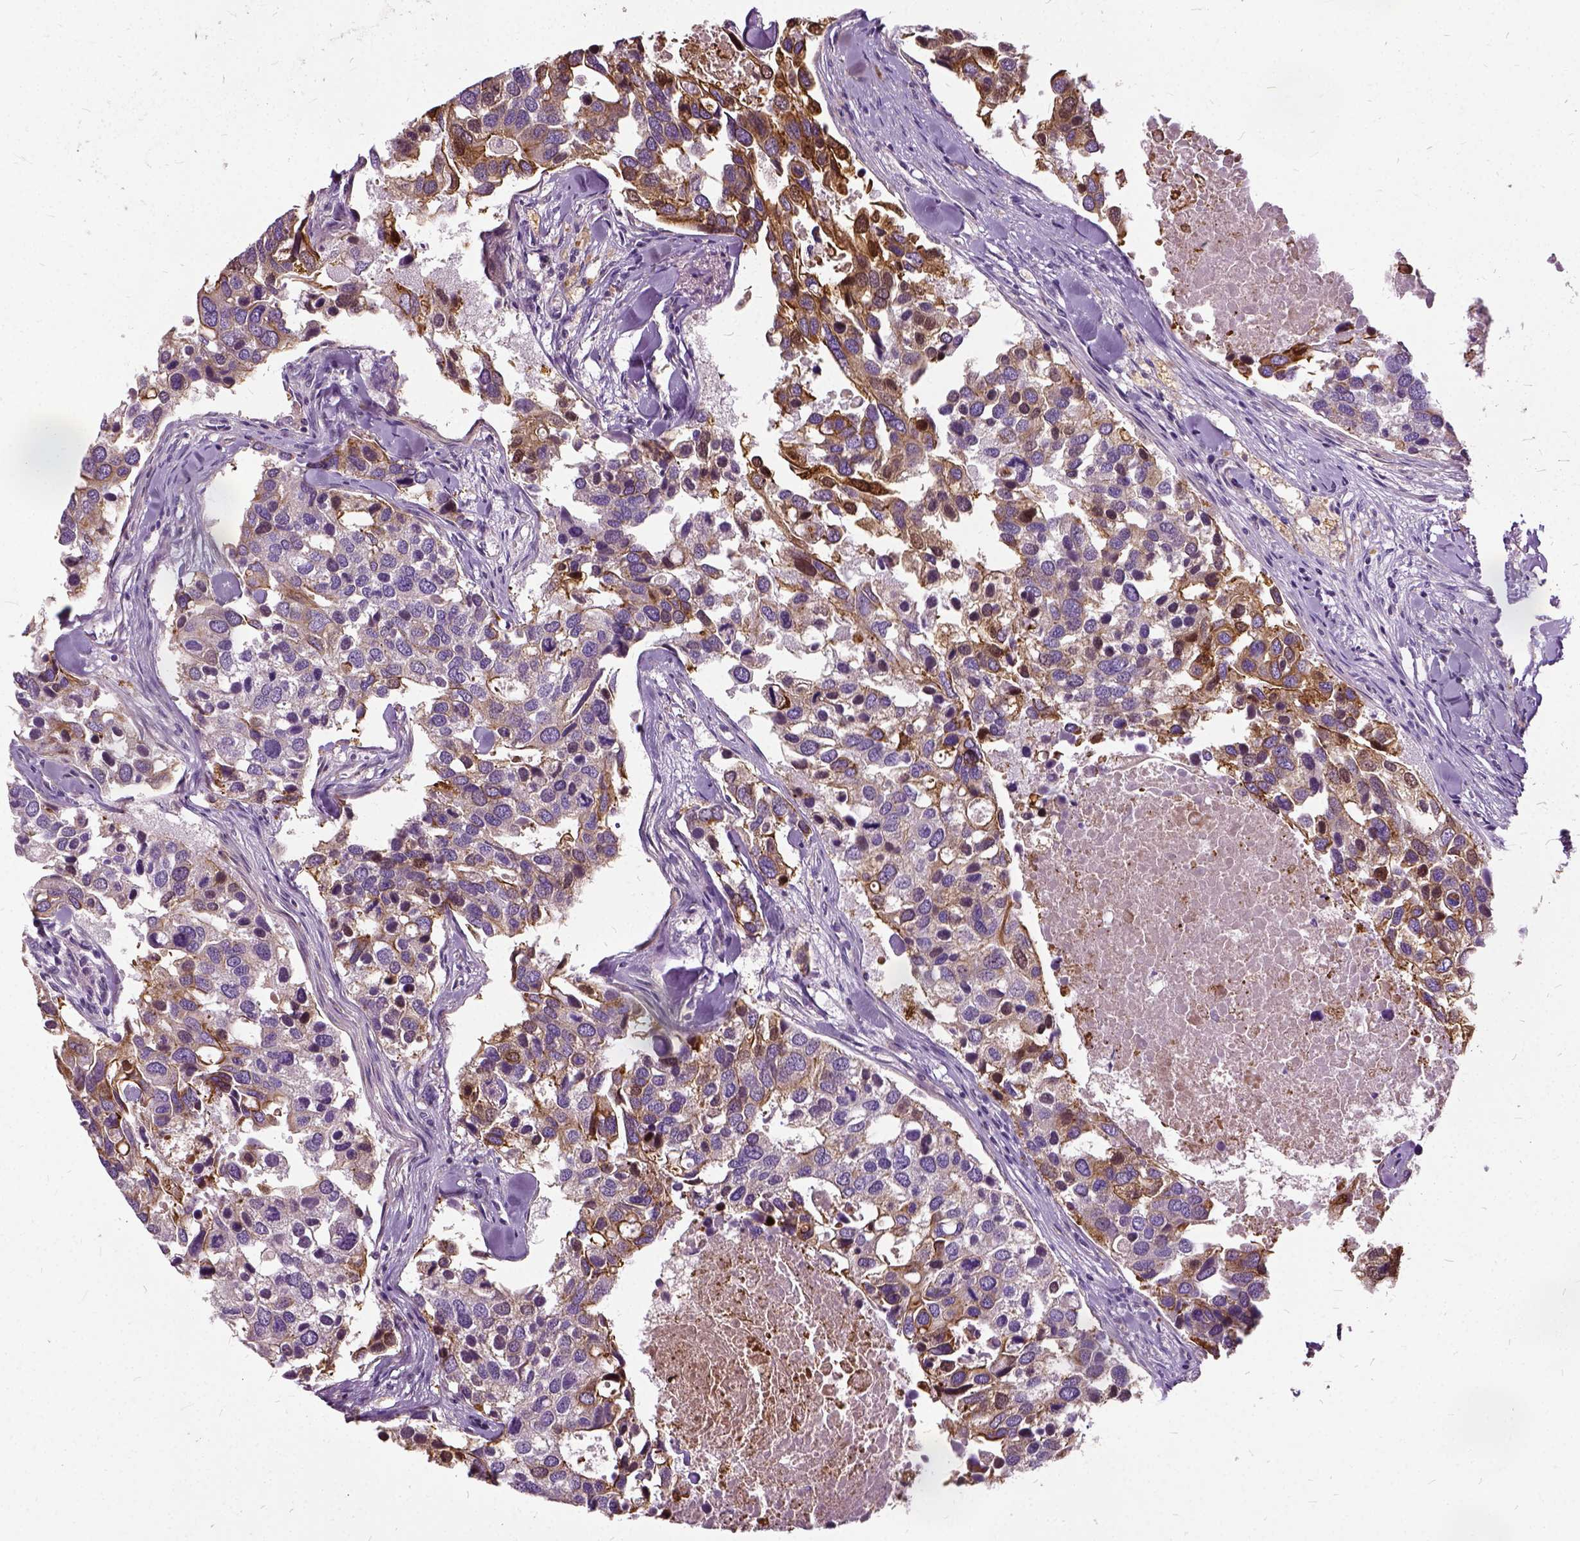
{"staining": {"intensity": "moderate", "quantity": "25%-75%", "location": "cytoplasmic/membranous"}, "tissue": "breast cancer", "cell_type": "Tumor cells", "image_type": "cancer", "snomed": [{"axis": "morphology", "description": "Duct carcinoma"}, {"axis": "topography", "description": "Breast"}], "caption": "Breast invasive ductal carcinoma stained with a protein marker displays moderate staining in tumor cells.", "gene": "ILRUN", "patient": {"sex": "female", "age": 83}}